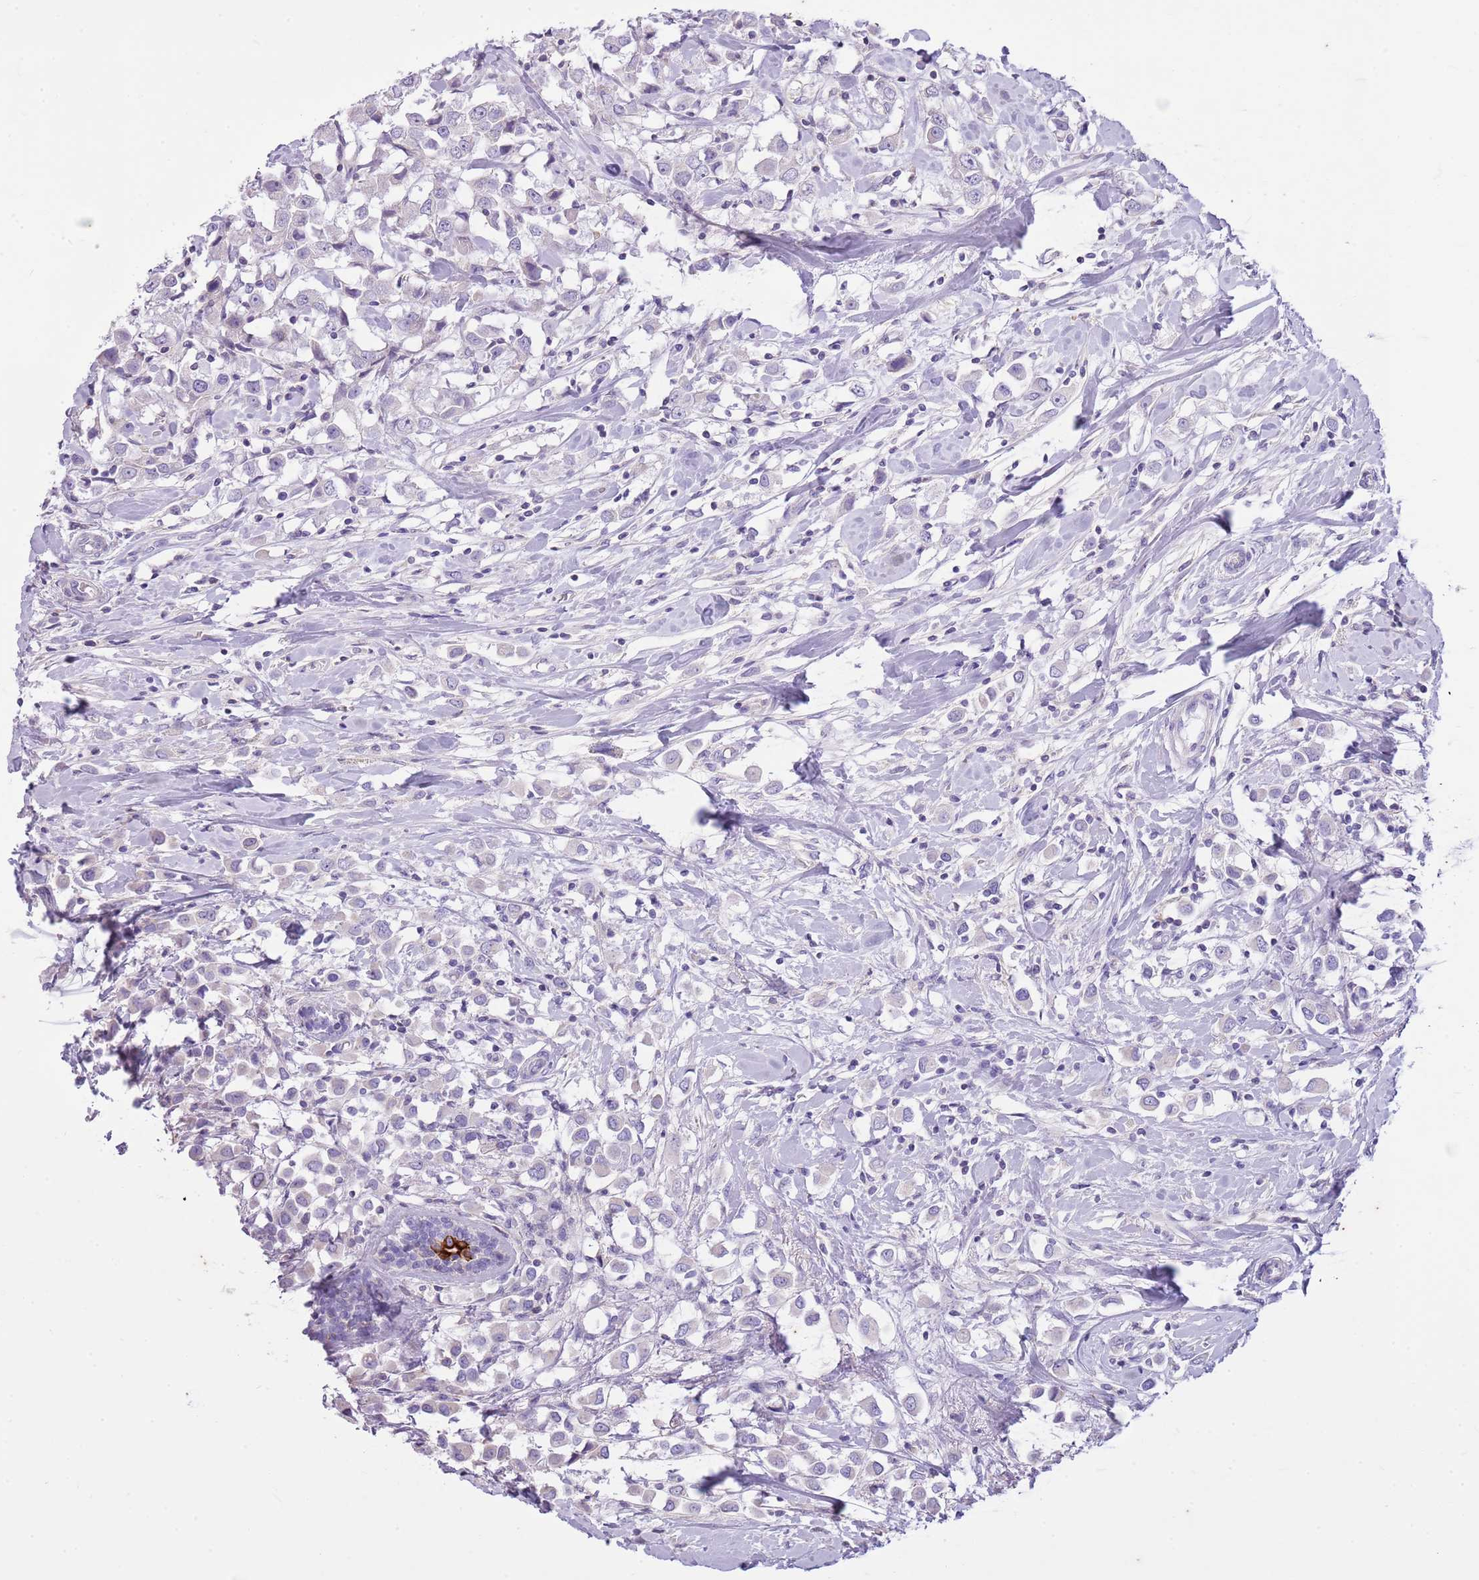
{"staining": {"intensity": "negative", "quantity": "none", "location": "none"}, "tissue": "breast cancer", "cell_type": "Tumor cells", "image_type": "cancer", "snomed": [{"axis": "morphology", "description": "Duct carcinoma"}, {"axis": "topography", "description": "Breast"}], "caption": "A high-resolution image shows IHC staining of breast cancer, which shows no significant staining in tumor cells.", "gene": "CNPPD1", "patient": {"sex": "female", "age": 61}}